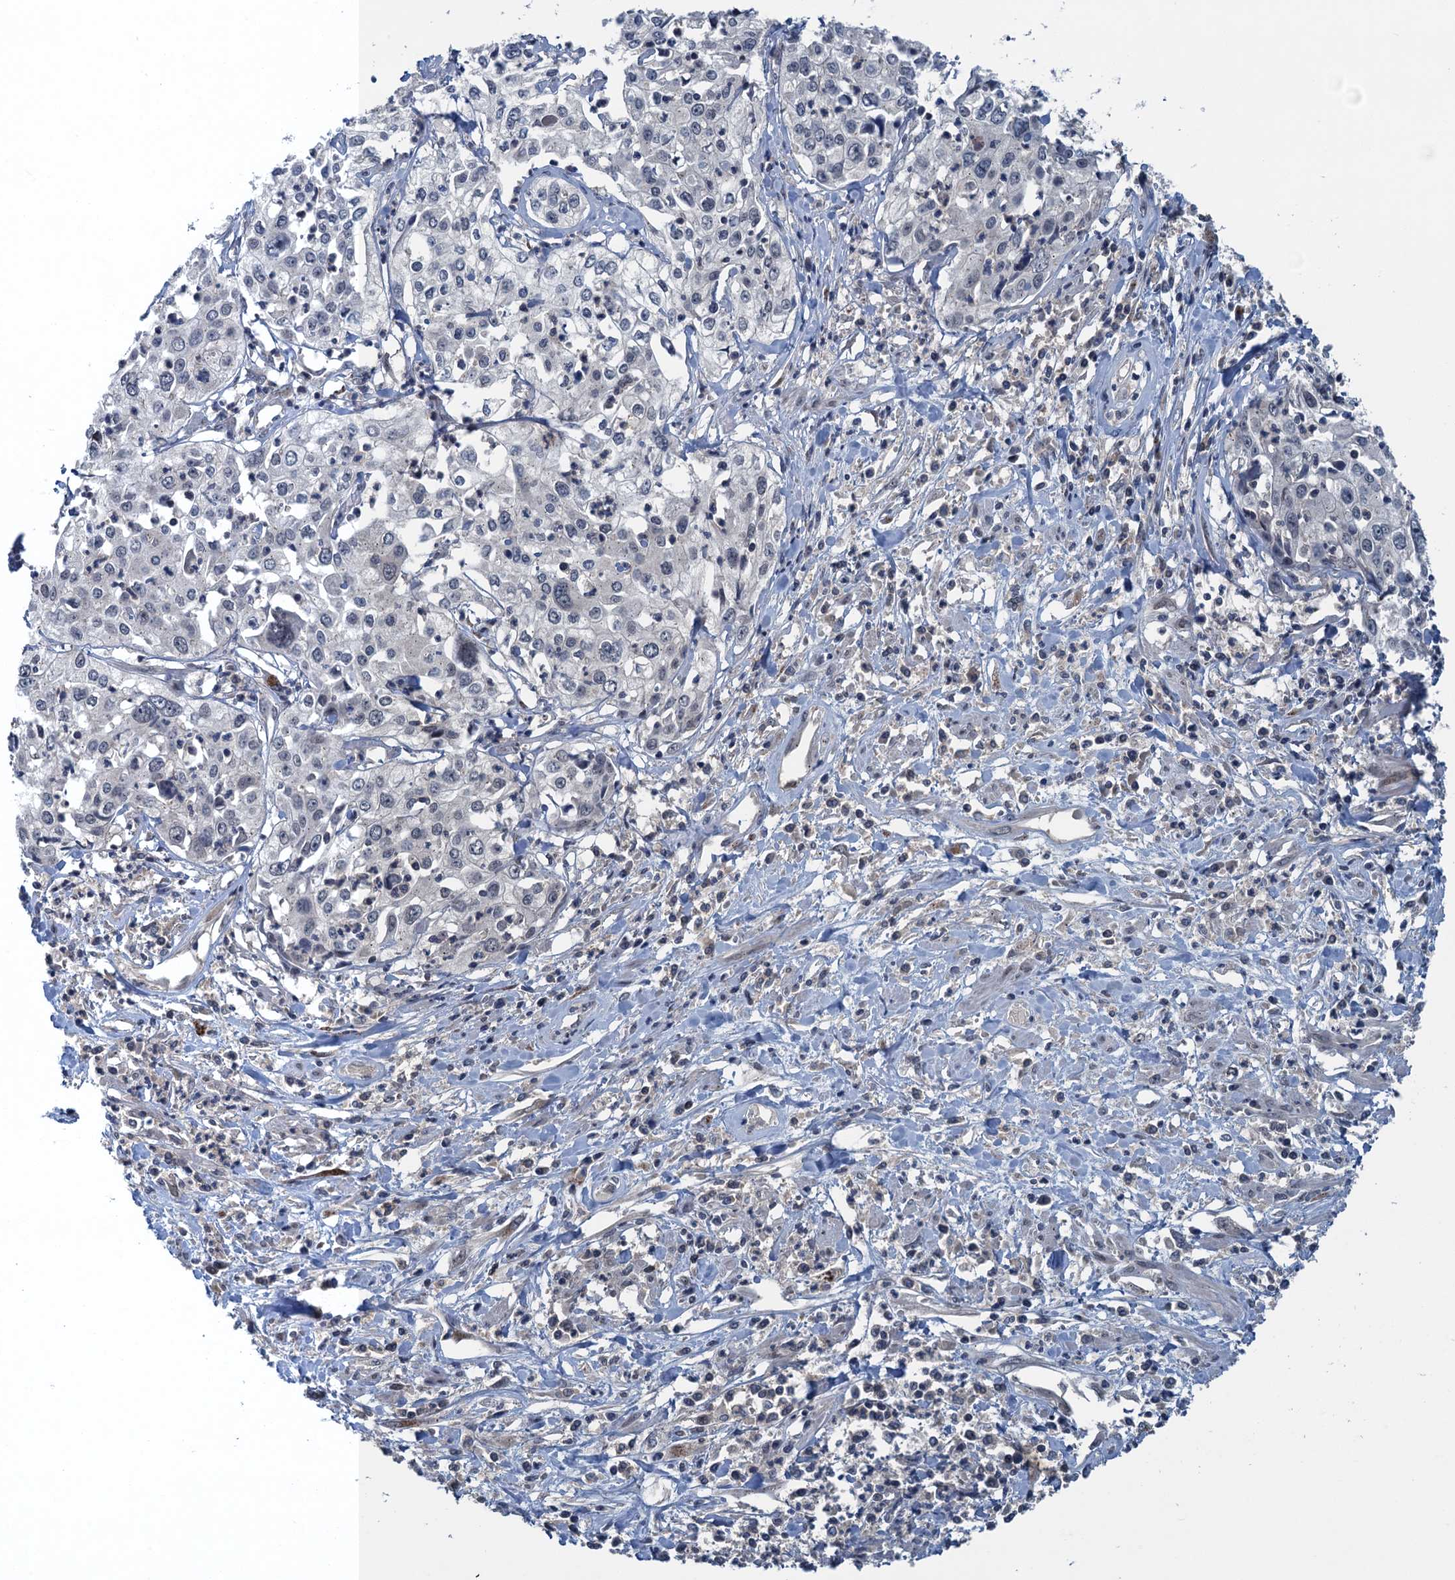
{"staining": {"intensity": "negative", "quantity": "none", "location": "none"}, "tissue": "cervical cancer", "cell_type": "Tumor cells", "image_type": "cancer", "snomed": [{"axis": "morphology", "description": "Squamous cell carcinoma, NOS"}, {"axis": "topography", "description": "Cervix"}], "caption": "Tumor cells are negative for protein expression in human cervical cancer (squamous cell carcinoma). (IHC, brightfield microscopy, high magnification).", "gene": "RNF165", "patient": {"sex": "female", "age": 31}}